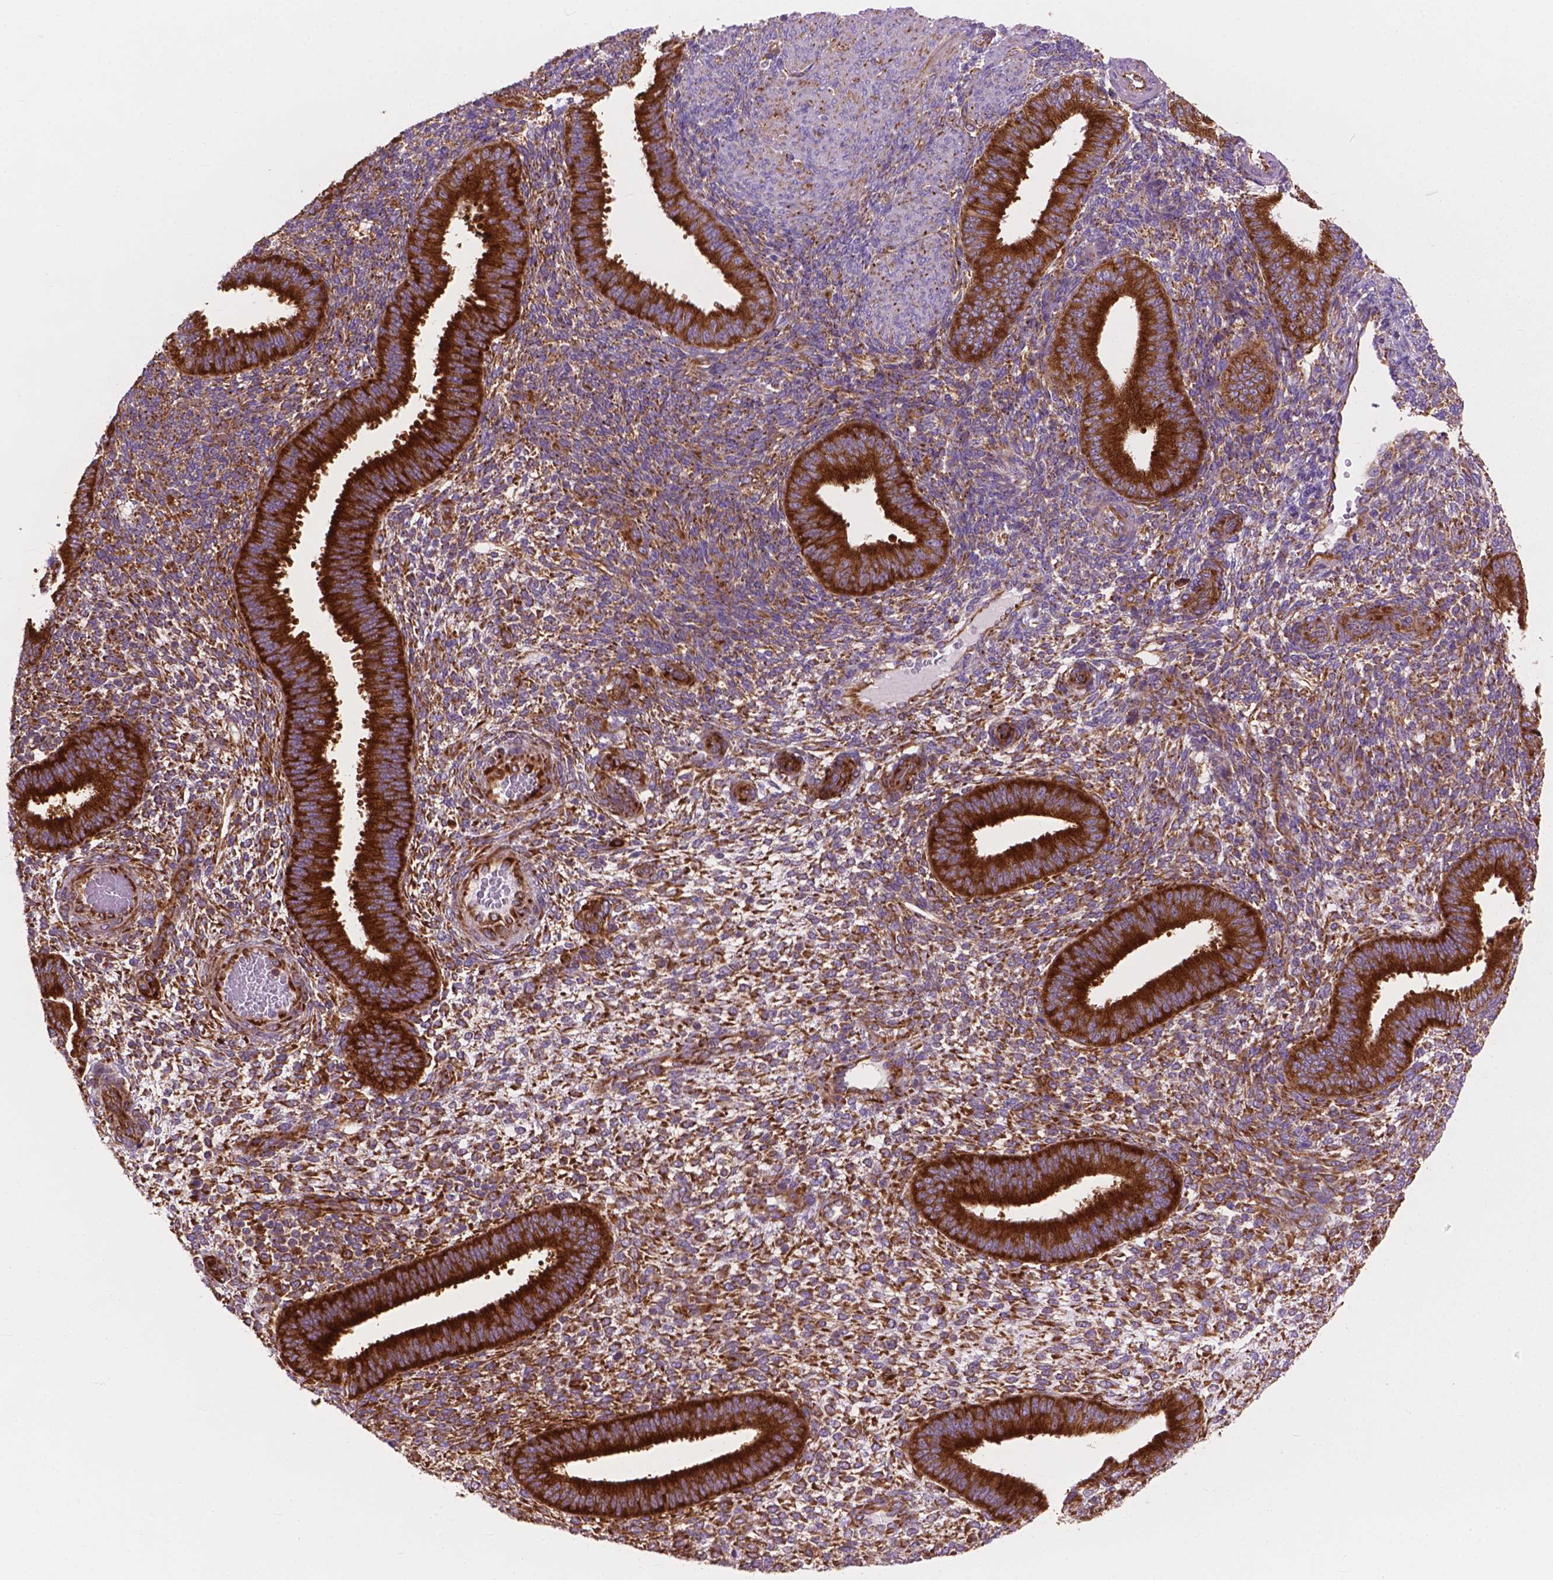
{"staining": {"intensity": "moderate", "quantity": ">75%", "location": "cytoplasmic/membranous"}, "tissue": "endometrium", "cell_type": "Cells in endometrial stroma", "image_type": "normal", "snomed": [{"axis": "morphology", "description": "Normal tissue, NOS"}, {"axis": "topography", "description": "Endometrium"}], "caption": "A high-resolution histopathology image shows IHC staining of benign endometrium, which exhibits moderate cytoplasmic/membranous positivity in approximately >75% of cells in endometrial stroma. Using DAB (brown) and hematoxylin (blue) stains, captured at high magnification using brightfield microscopy.", "gene": "RPL37A", "patient": {"sex": "female", "age": 39}}